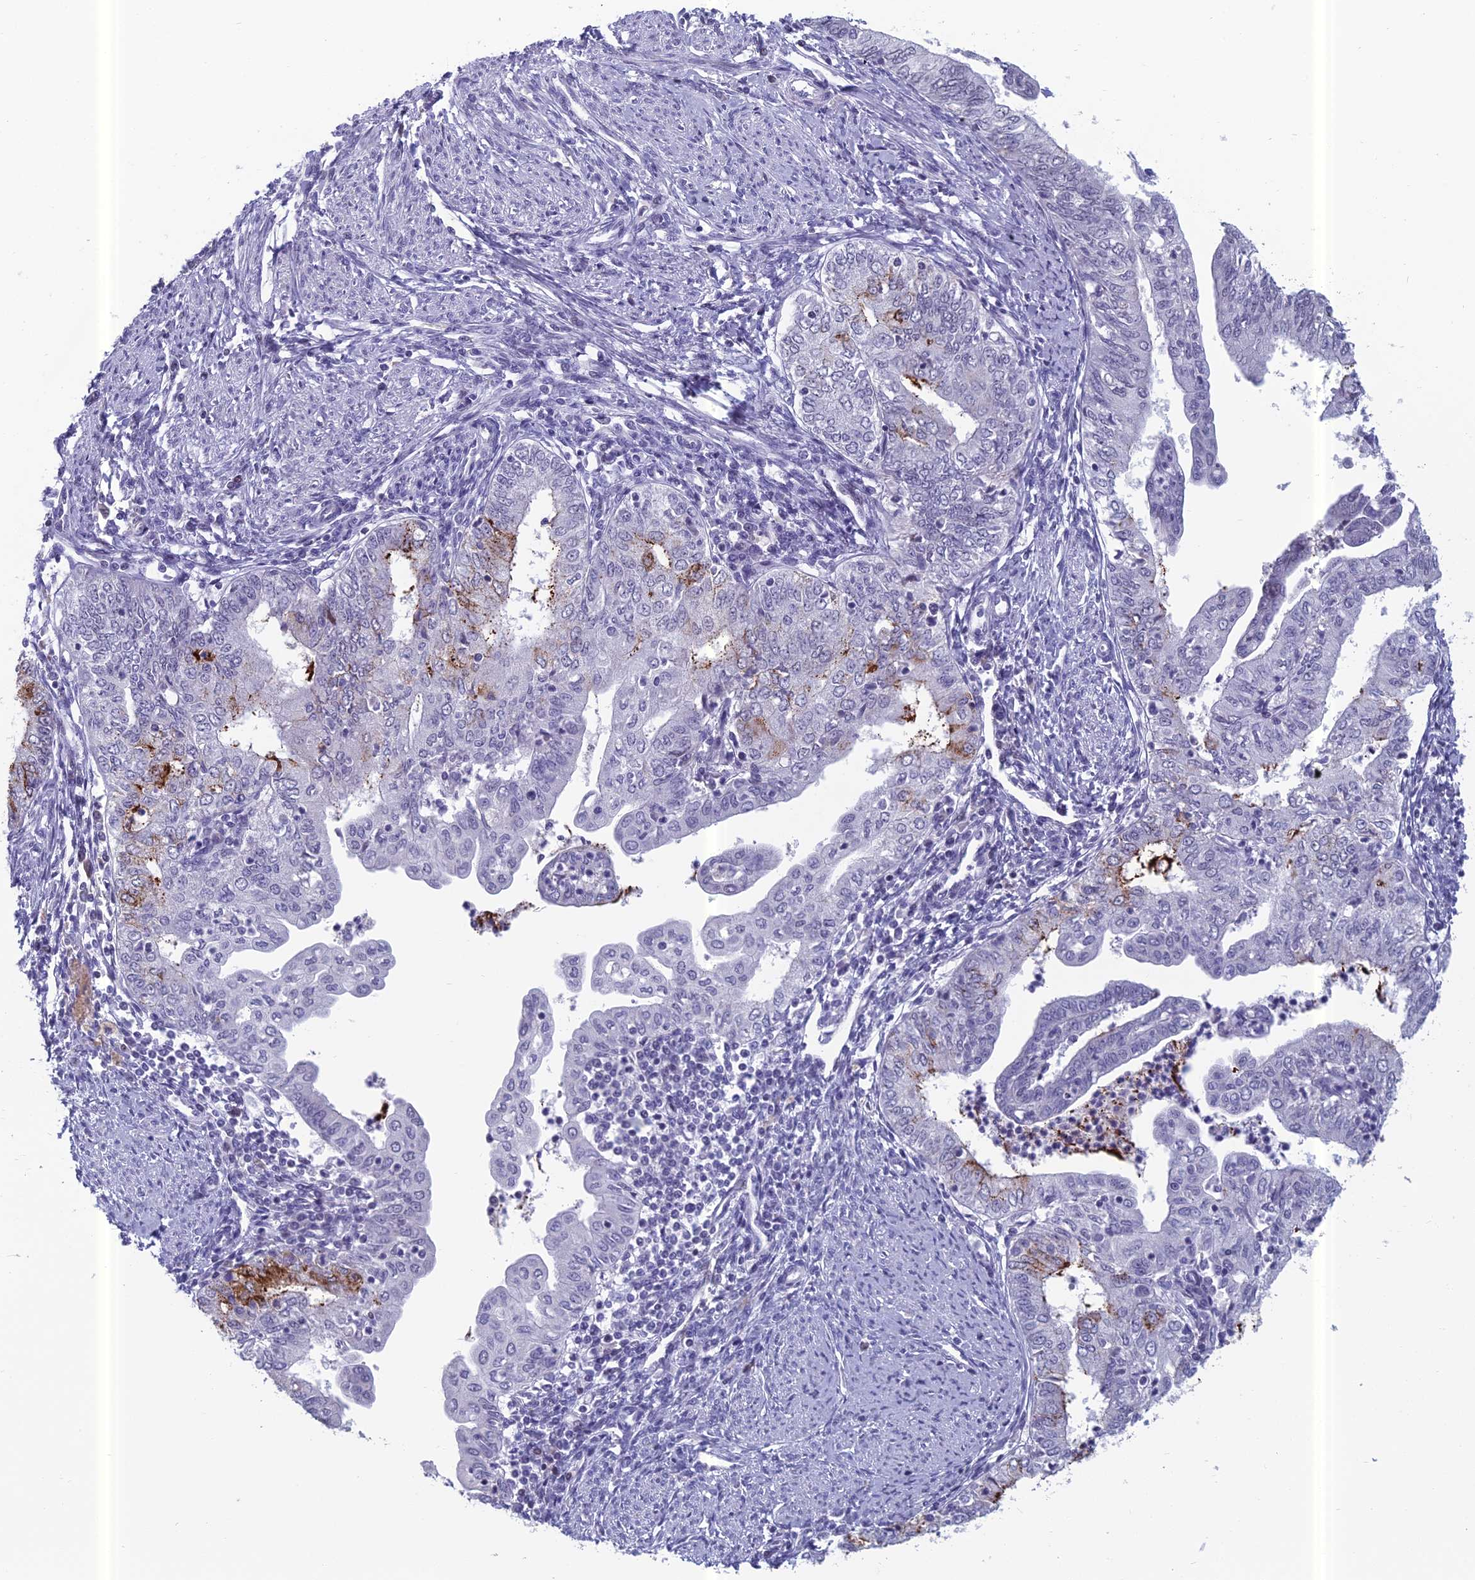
{"staining": {"intensity": "weak", "quantity": "<25%", "location": "cytoplasmic/membranous"}, "tissue": "endometrial cancer", "cell_type": "Tumor cells", "image_type": "cancer", "snomed": [{"axis": "morphology", "description": "Adenocarcinoma, NOS"}, {"axis": "topography", "description": "Endometrium"}], "caption": "IHC image of human endometrial cancer (adenocarcinoma) stained for a protein (brown), which shows no positivity in tumor cells.", "gene": "RGS17", "patient": {"sex": "female", "age": 66}}